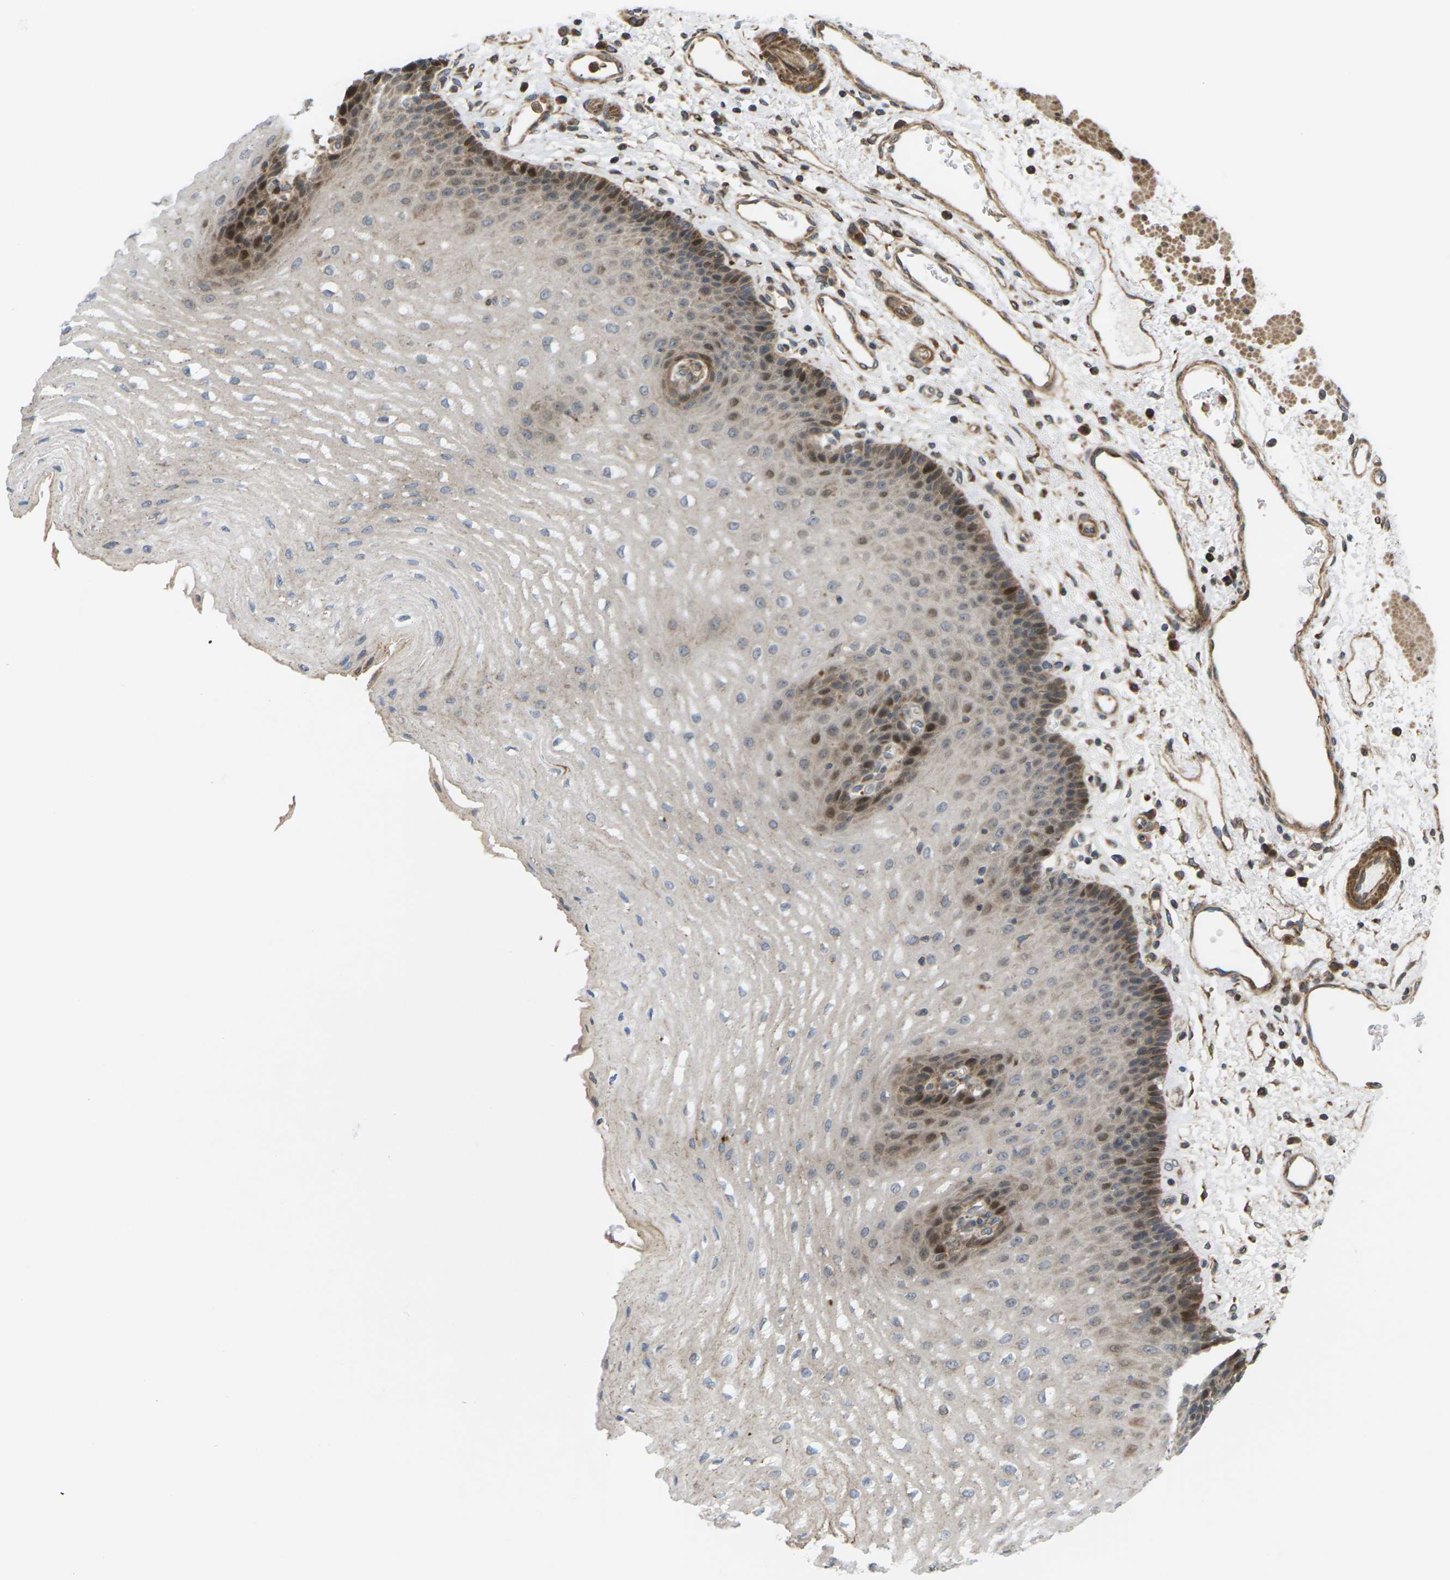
{"staining": {"intensity": "strong", "quantity": "<25%", "location": "cytoplasmic/membranous,nuclear"}, "tissue": "esophagus", "cell_type": "Squamous epithelial cells", "image_type": "normal", "snomed": [{"axis": "morphology", "description": "Normal tissue, NOS"}, {"axis": "topography", "description": "Esophagus"}], "caption": "Immunohistochemical staining of normal human esophagus demonstrates <25% levels of strong cytoplasmic/membranous,nuclear protein positivity in approximately <25% of squamous epithelial cells. The protein is stained brown, and the nuclei are stained in blue (DAB (3,3'-diaminobenzidine) IHC with brightfield microscopy, high magnification).", "gene": "ROBO1", "patient": {"sex": "male", "age": 54}}